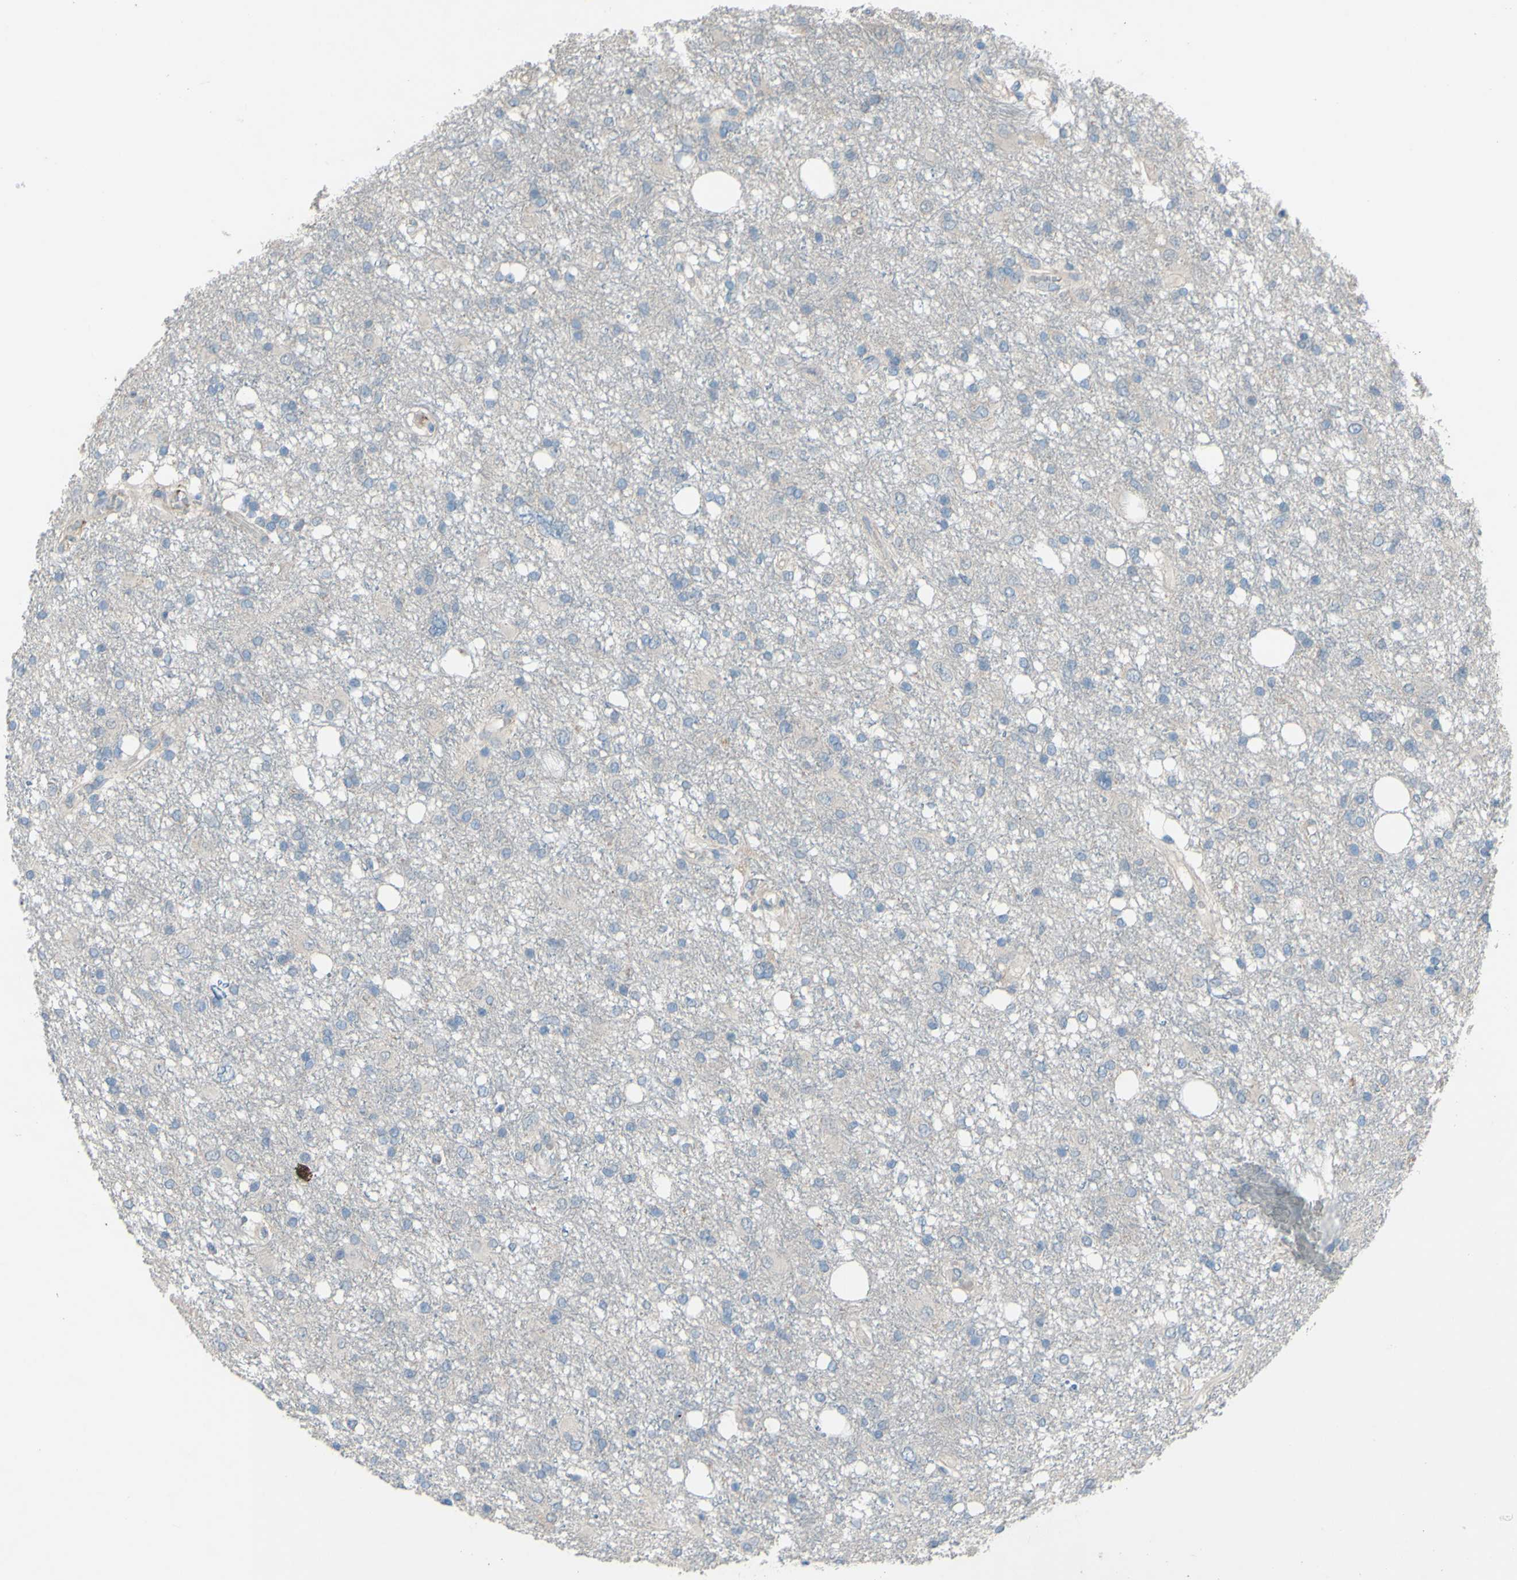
{"staining": {"intensity": "negative", "quantity": "none", "location": "none"}, "tissue": "glioma", "cell_type": "Tumor cells", "image_type": "cancer", "snomed": [{"axis": "morphology", "description": "Glioma, malignant, High grade"}, {"axis": "topography", "description": "Brain"}], "caption": "This is an IHC image of high-grade glioma (malignant). There is no positivity in tumor cells.", "gene": "CDCP1", "patient": {"sex": "female", "age": 59}}